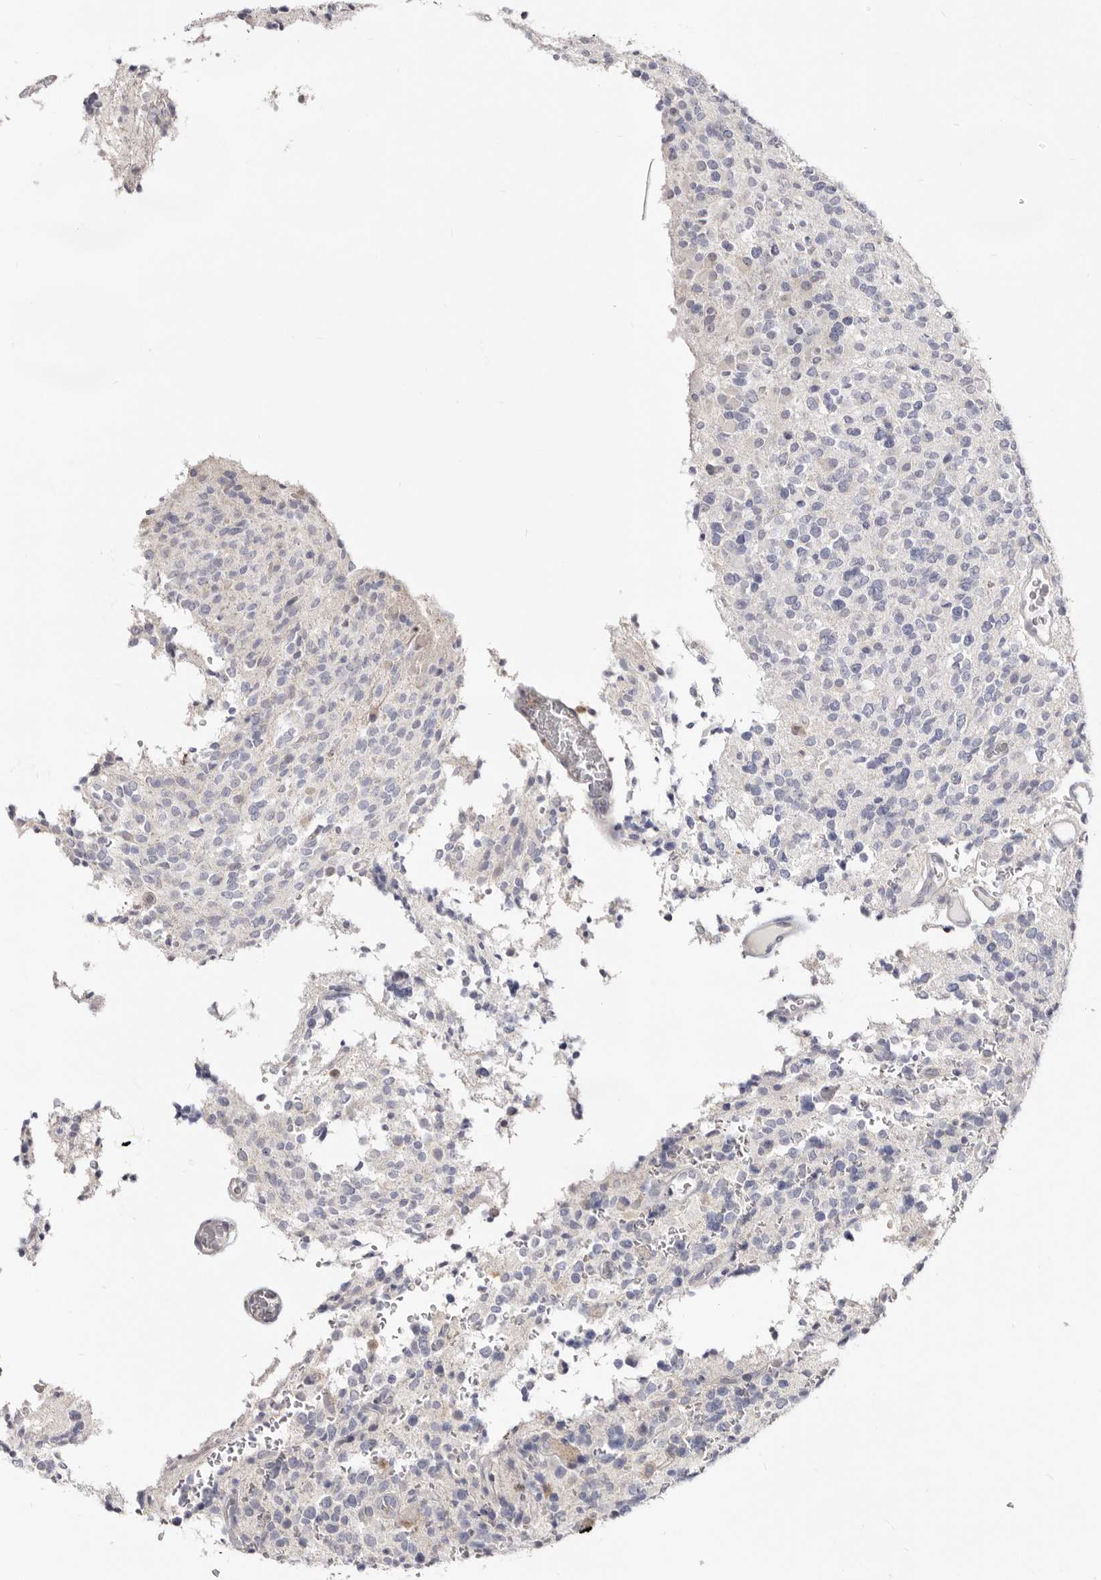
{"staining": {"intensity": "negative", "quantity": "none", "location": "none"}, "tissue": "glioma", "cell_type": "Tumor cells", "image_type": "cancer", "snomed": [{"axis": "morphology", "description": "Glioma, malignant, High grade"}, {"axis": "topography", "description": "Brain"}], "caption": "Immunohistochemistry (IHC) histopathology image of human glioma stained for a protein (brown), which displays no positivity in tumor cells.", "gene": "TC2N", "patient": {"sex": "male", "age": 34}}